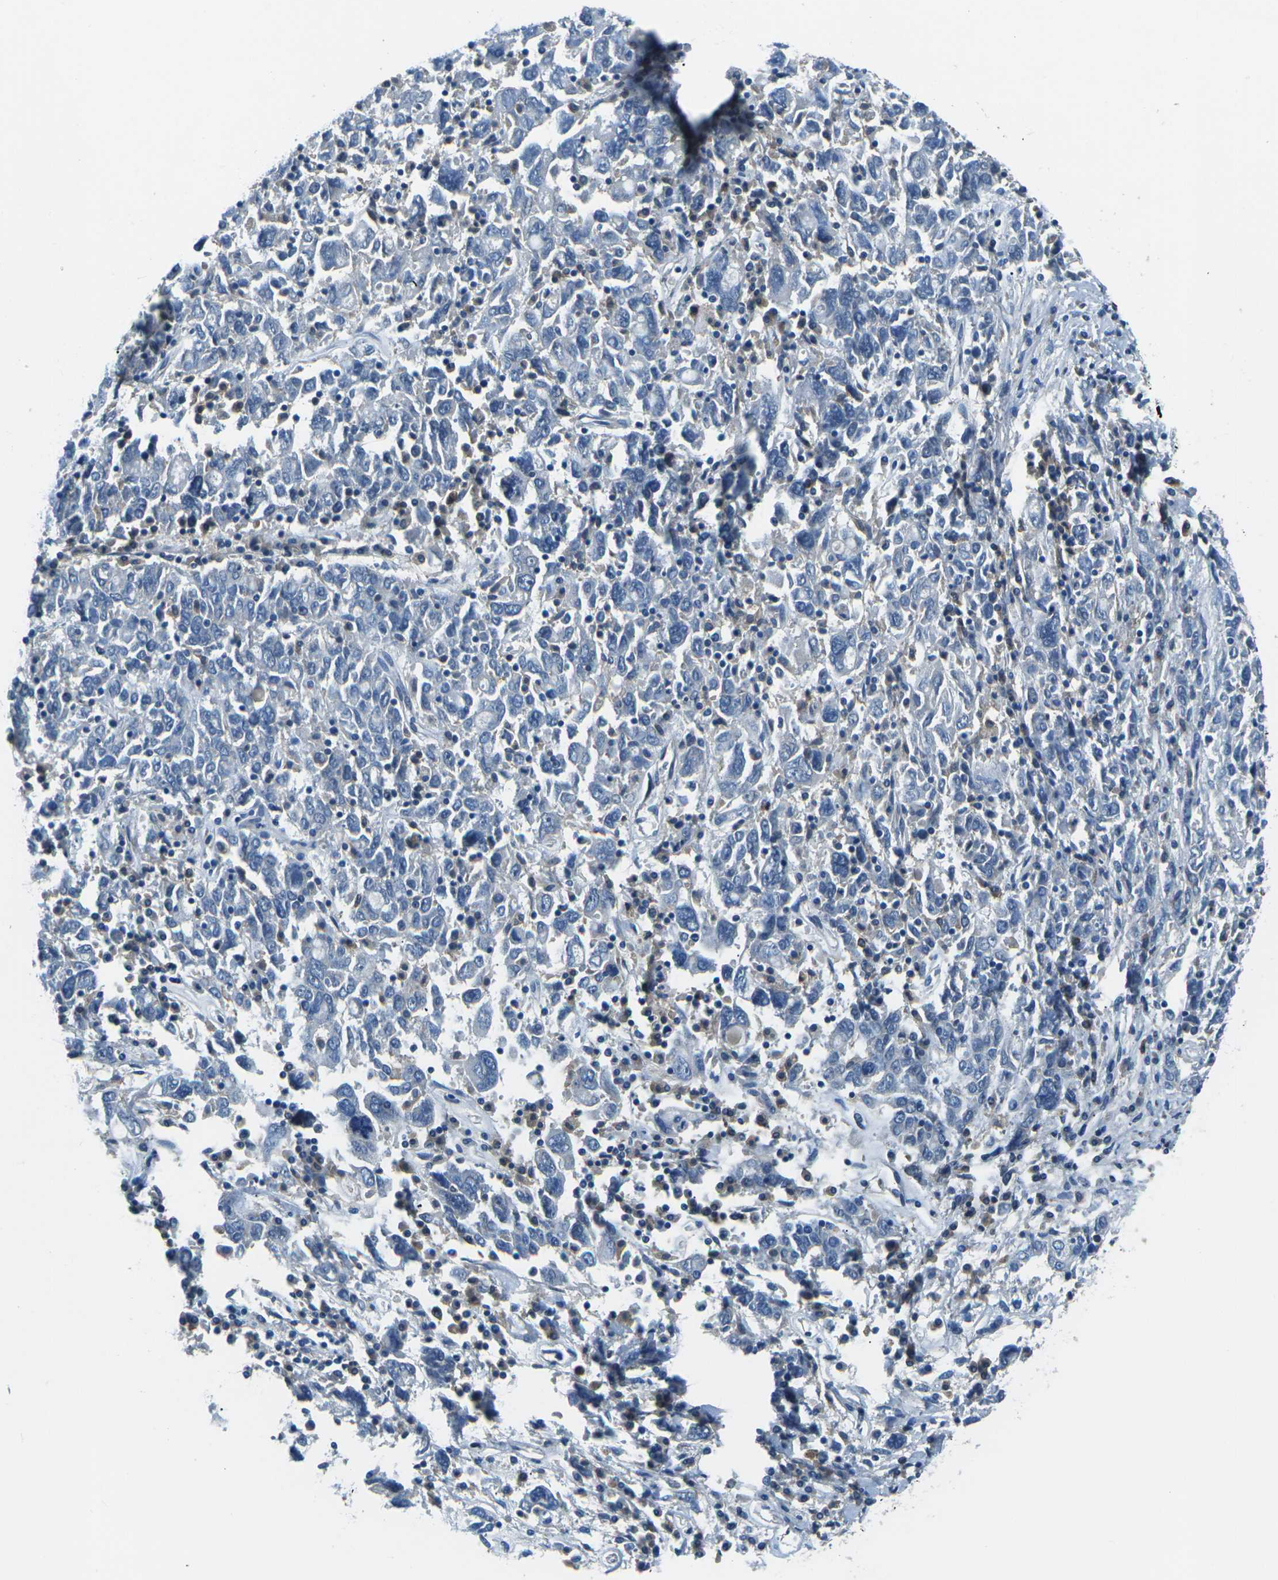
{"staining": {"intensity": "negative", "quantity": "none", "location": "none"}, "tissue": "ovarian cancer", "cell_type": "Tumor cells", "image_type": "cancer", "snomed": [{"axis": "morphology", "description": "Carcinoma, endometroid"}, {"axis": "topography", "description": "Ovary"}], "caption": "DAB (3,3'-diaminobenzidine) immunohistochemical staining of ovarian cancer reveals no significant expression in tumor cells. The staining is performed using DAB (3,3'-diaminobenzidine) brown chromogen with nuclei counter-stained in using hematoxylin.", "gene": "CD1D", "patient": {"sex": "female", "age": 62}}